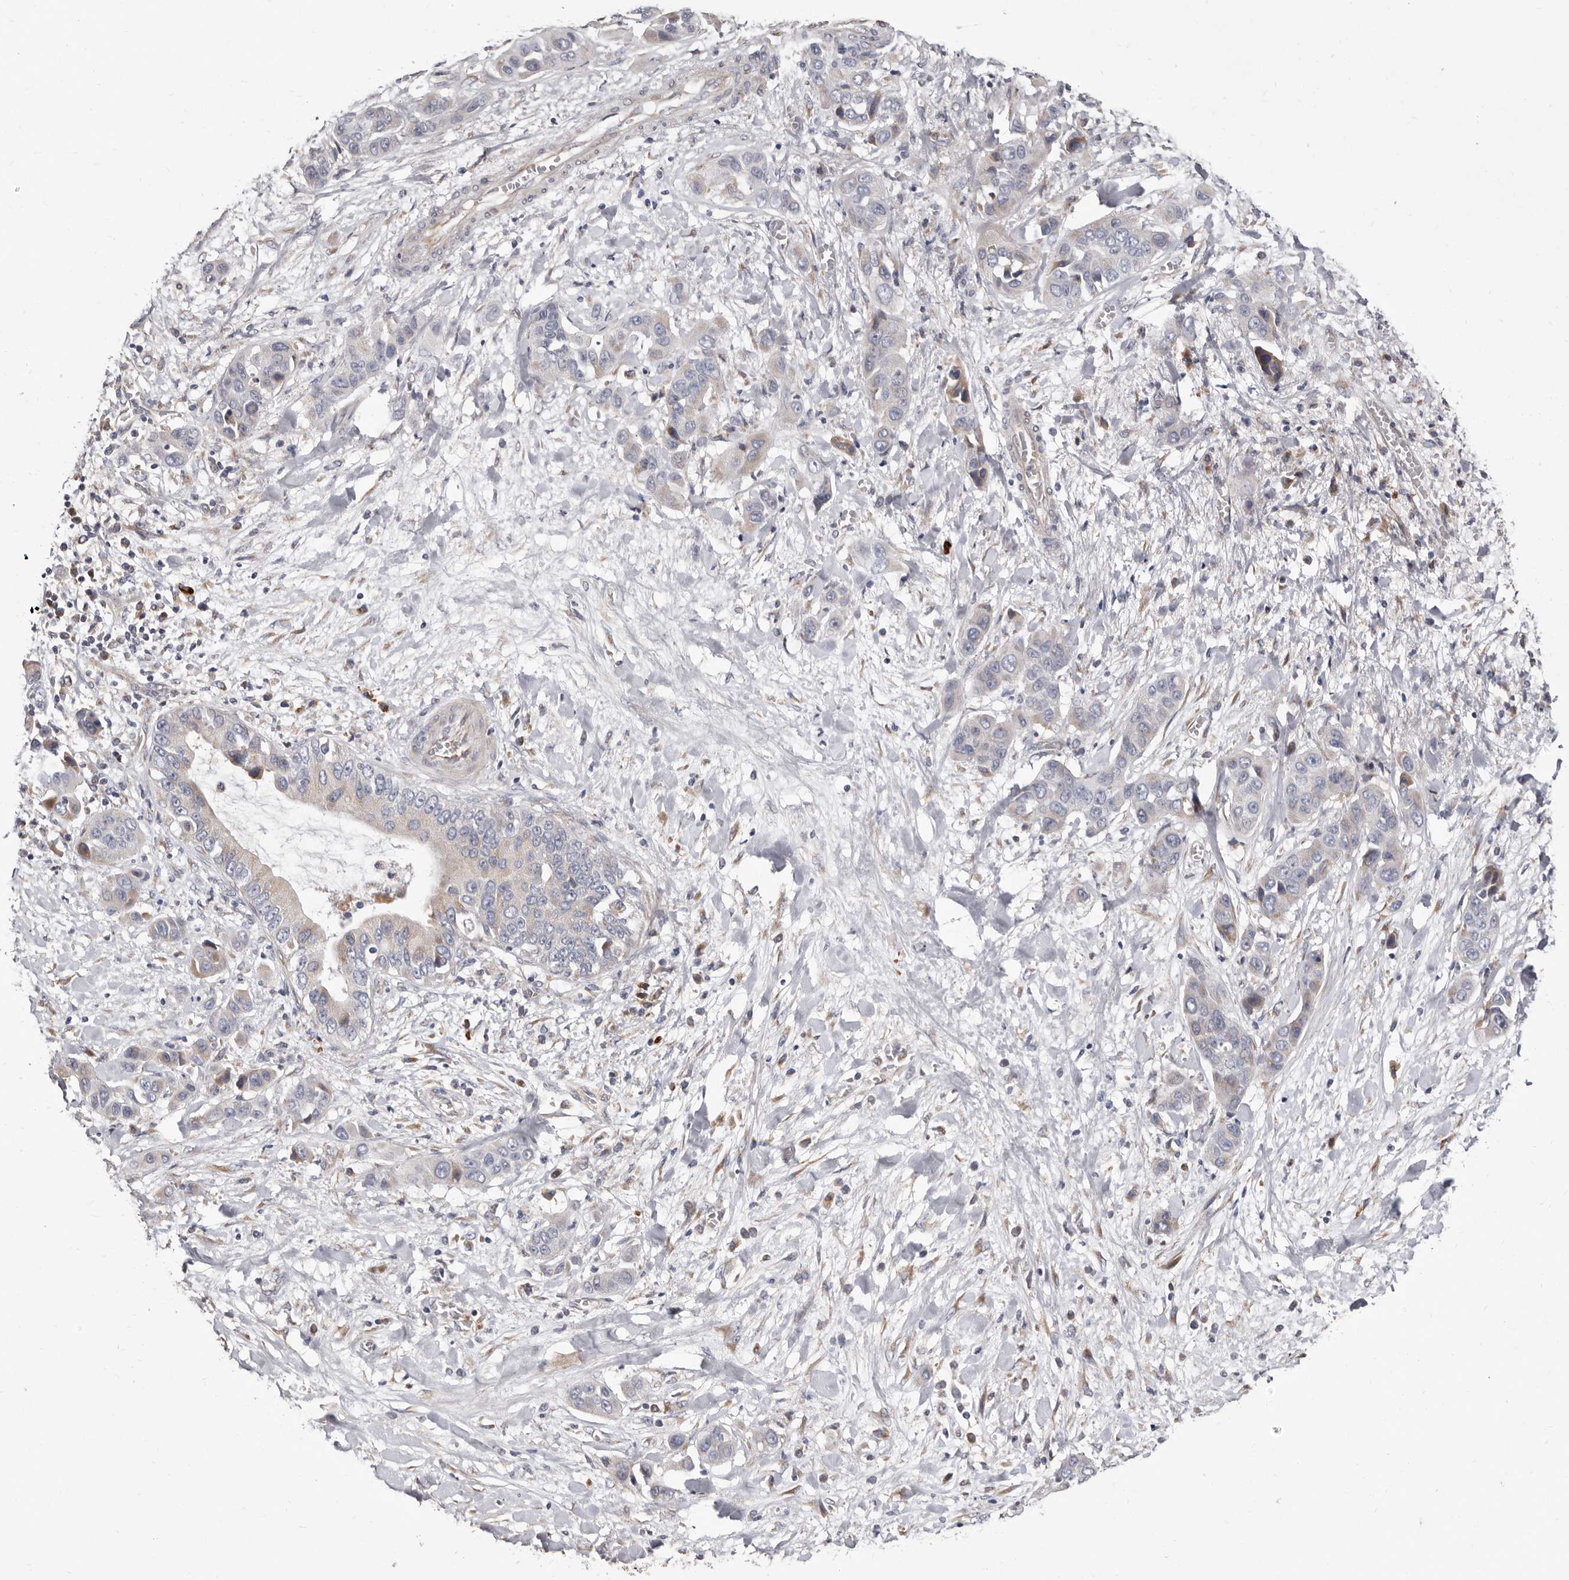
{"staining": {"intensity": "negative", "quantity": "none", "location": "none"}, "tissue": "liver cancer", "cell_type": "Tumor cells", "image_type": "cancer", "snomed": [{"axis": "morphology", "description": "Cholangiocarcinoma"}, {"axis": "topography", "description": "Liver"}], "caption": "Tumor cells show no significant protein staining in liver cholangiocarcinoma. (Immunohistochemistry (ihc), brightfield microscopy, high magnification).", "gene": "ASIC5", "patient": {"sex": "female", "age": 52}}